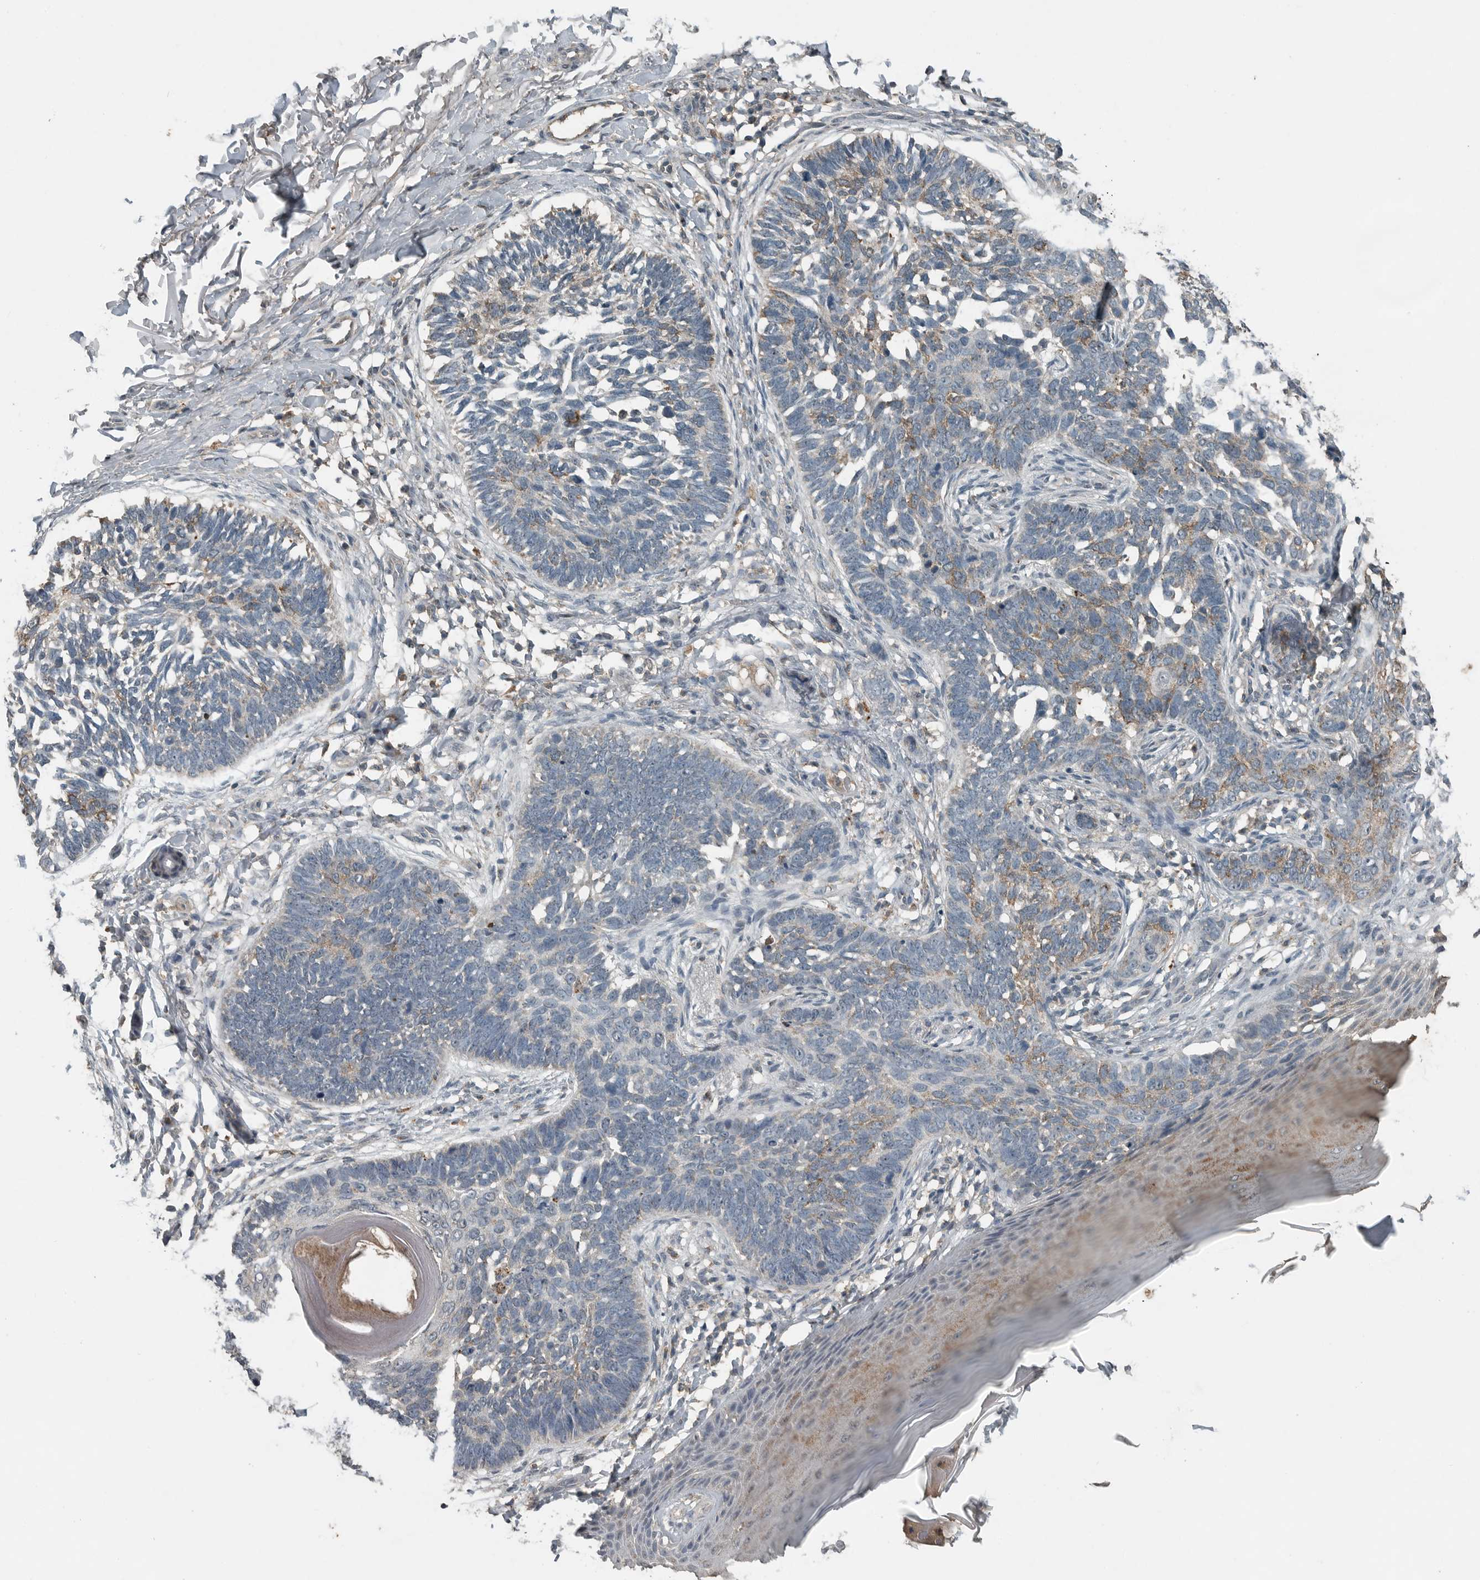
{"staining": {"intensity": "weak", "quantity": "<25%", "location": "cytoplasmic/membranous"}, "tissue": "skin cancer", "cell_type": "Tumor cells", "image_type": "cancer", "snomed": [{"axis": "morphology", "description": "Normal tissue, NOS"}, {"axis": "morphology", "description": "Basal cell carcinoma"}, {"axis": "topography", "description": "Skin"}], "caption": "Tumor cells are negative for protein expression in human skin cancer.", "gene": "IL6ST", "patient": {"sex": "male", "age": 77}}